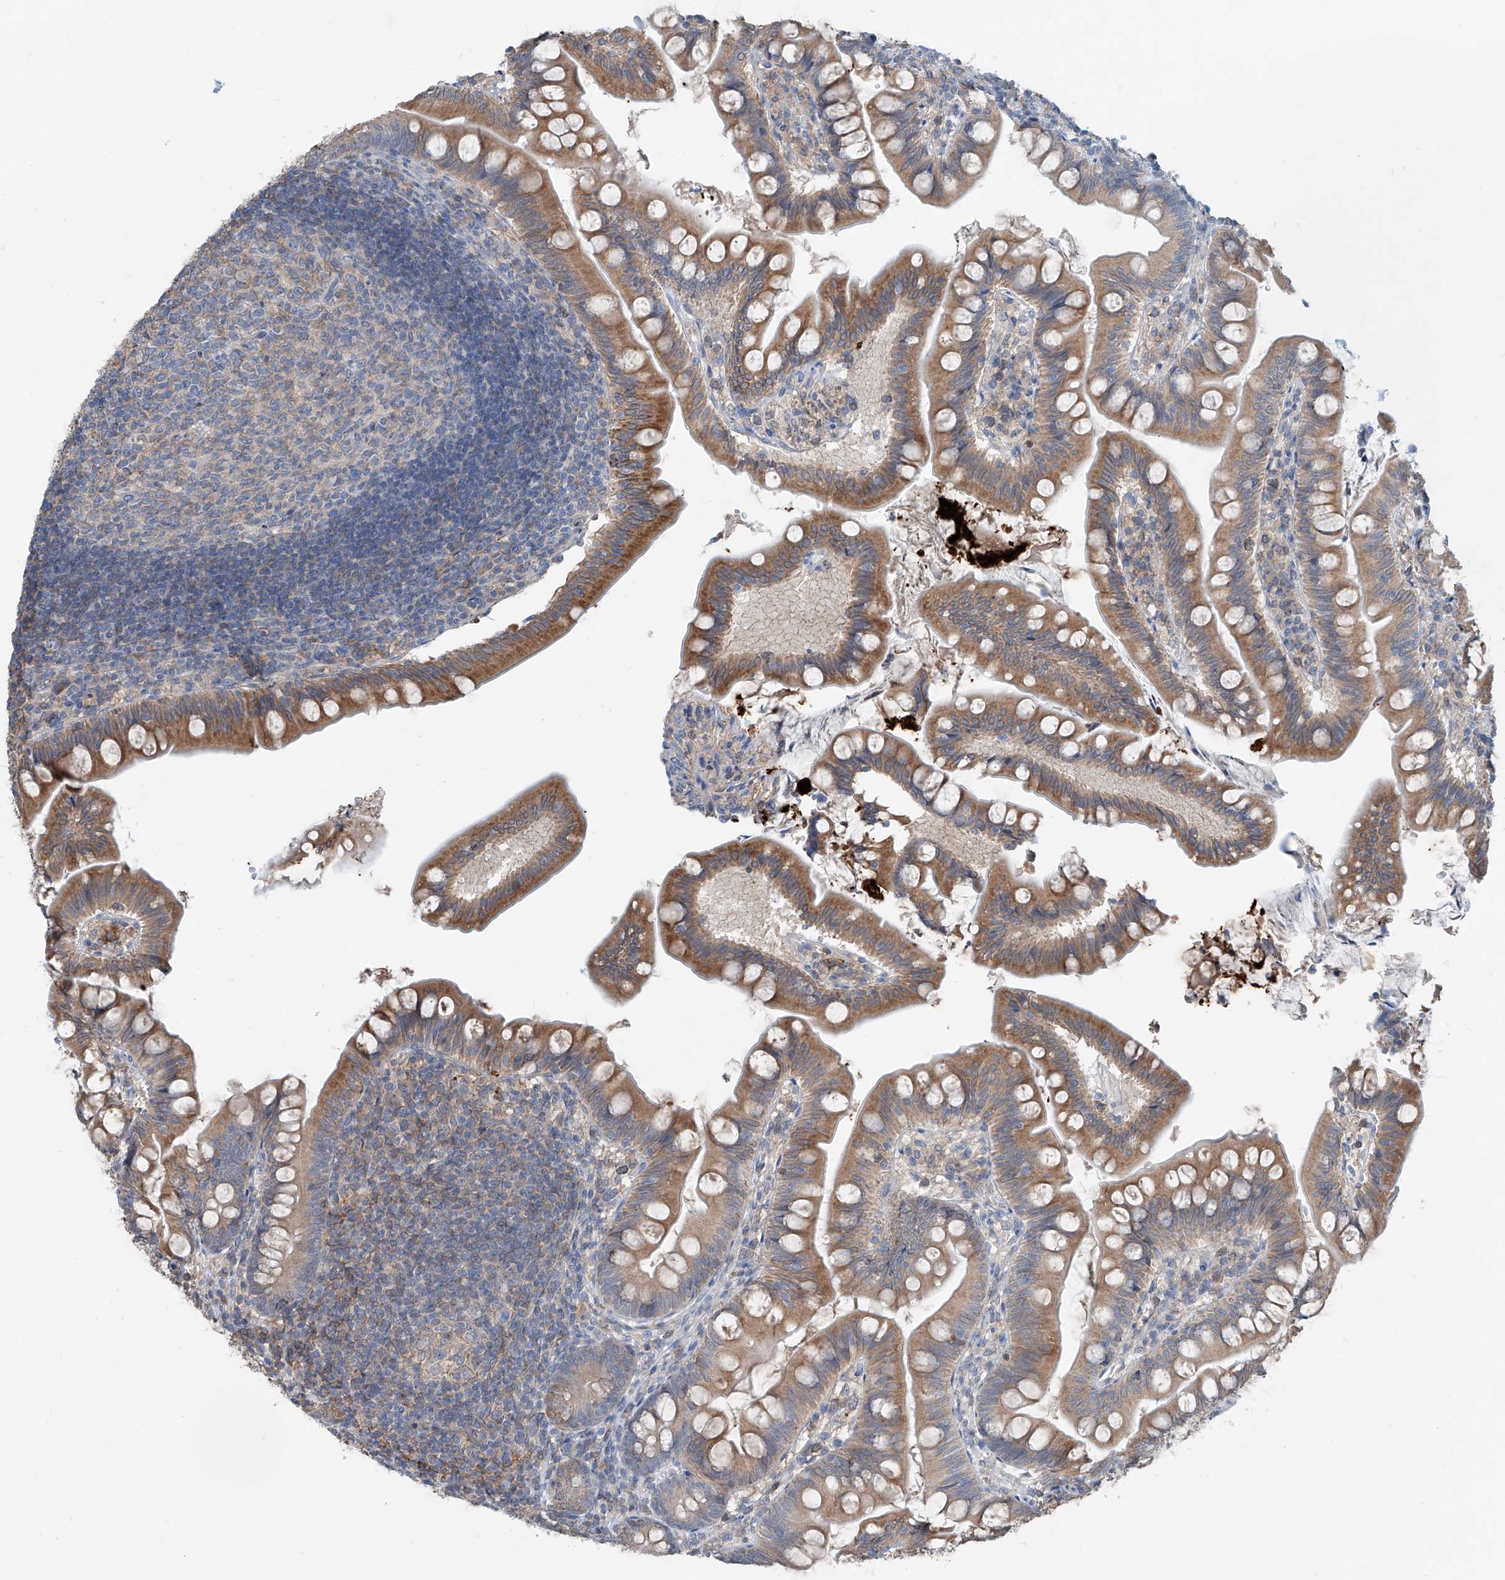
{"staining": {"intensity": "moderate", "quantity": ">75%", "location": "cytoplasmic/membranous"}, "tissue": "small intestine", "cell_type": "Glandular cells", "image_type": "normal", "snomed": [{"axis": "morphology", "description": "Normal tissue, NOS"}, {"axis": "topography", "description": "Small intestine"}], "caption": "This micrograph exhibits IHC staining of normal small intestine, with medium moderate cytoplasmic/membranous positivity in about >75% of glandular cells.", "gene": "KCNK10", "patient": {"sex": "male", "age": 7}}